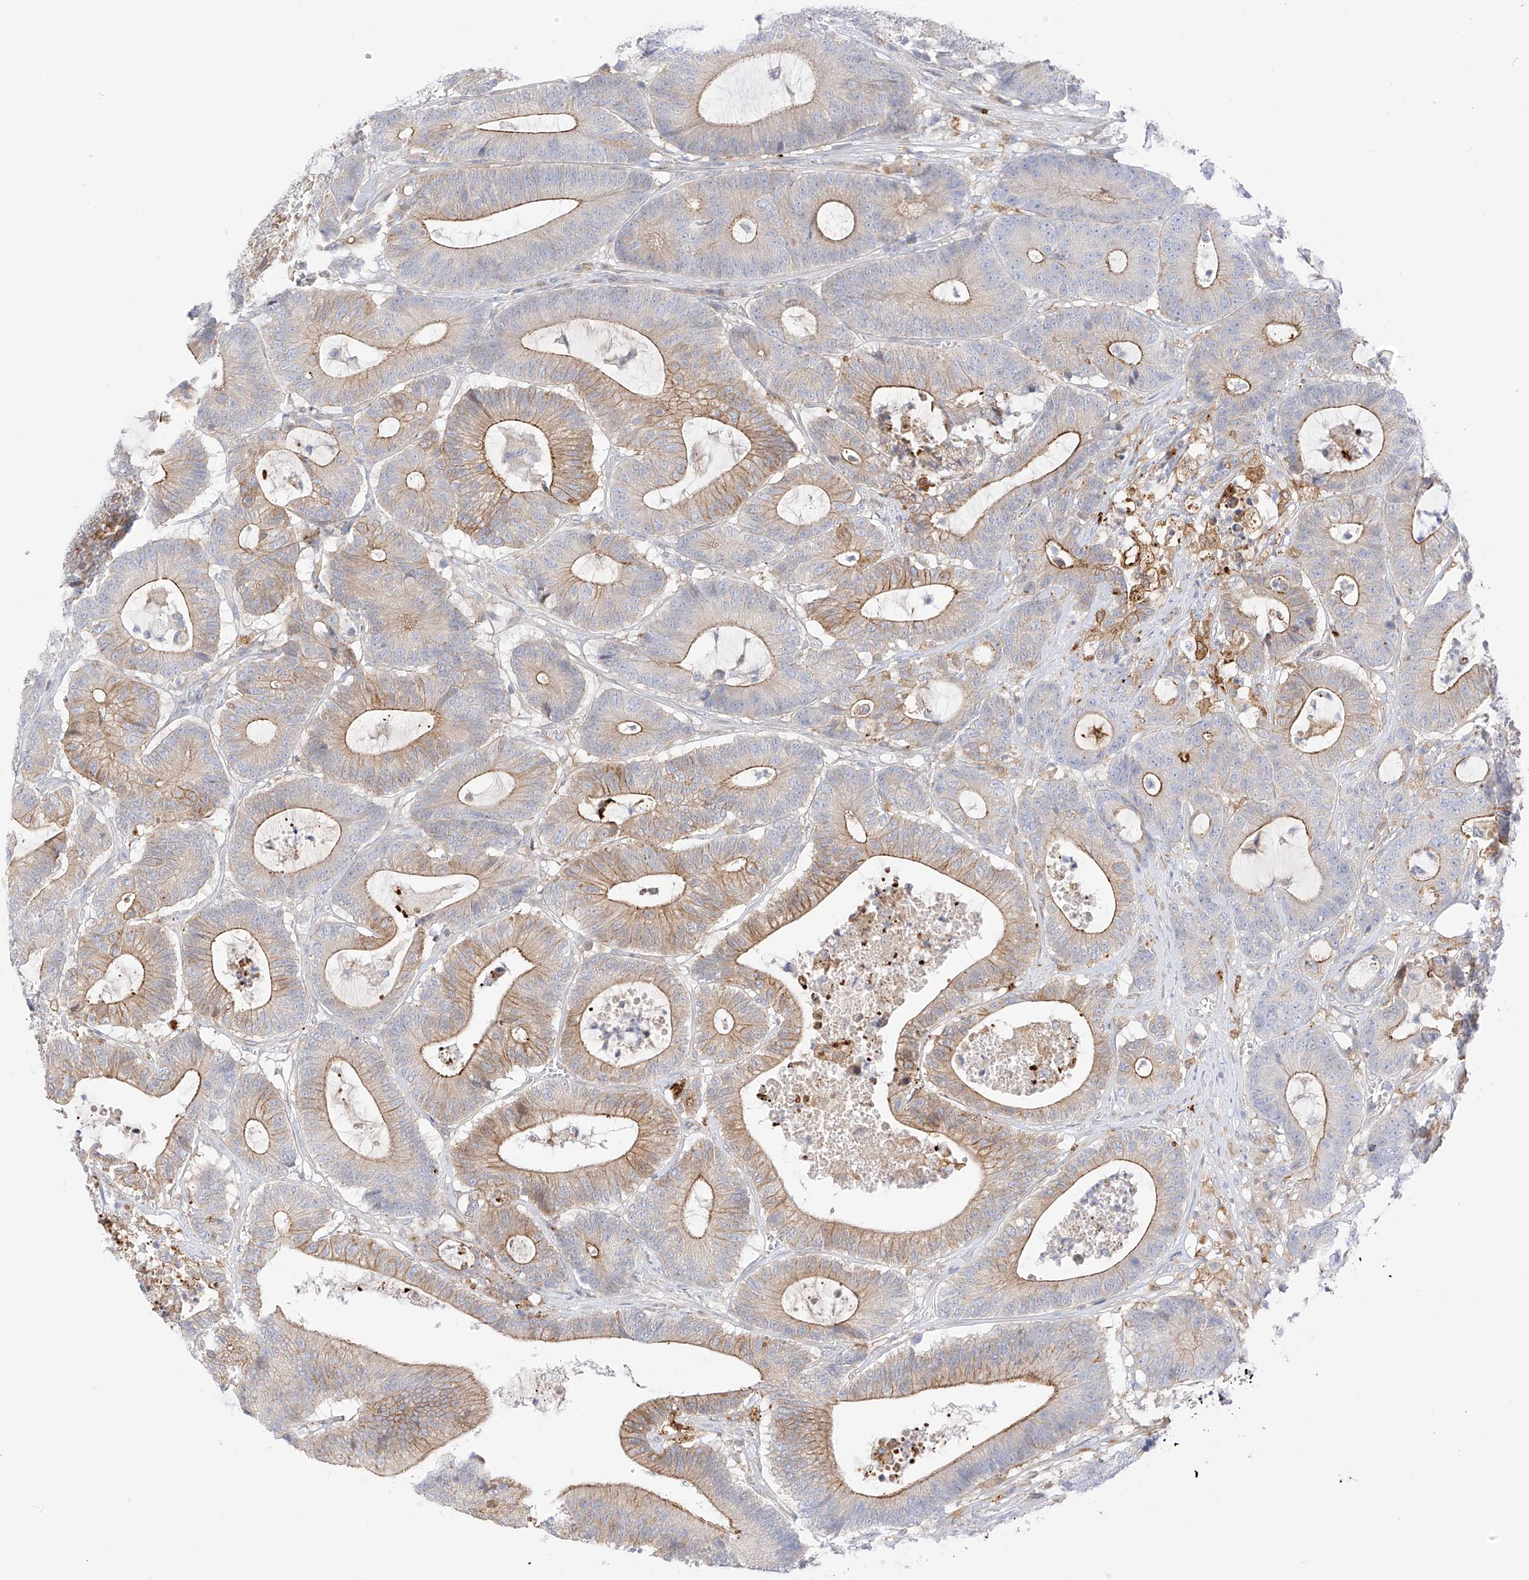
{"staining": {"intensity": "moderate", "quantity": ">75%", "location": "cytoplasmic/membranous"}, "tissue": "colorectal cancer", "cell_type": "Tumor cells", "image_type": "cancer", "snomed": [{"axis": "morphology", "description": "Adenocarcinoma, NOS"}, {"axis": "topography", "description": "Colon"}], "caption": "IHC micrograph of neoplastic tissue: colorectal cancer stained using immunohistochemistry exhibits medium levels of moderate protein expression localized specifically in the cytoplasmic/membranous of tumor cells, appearing as a cytoplasmic/membranous brown color.", "gene": "PCYOX1", "patient": {"sex": "female", "age": 84}}